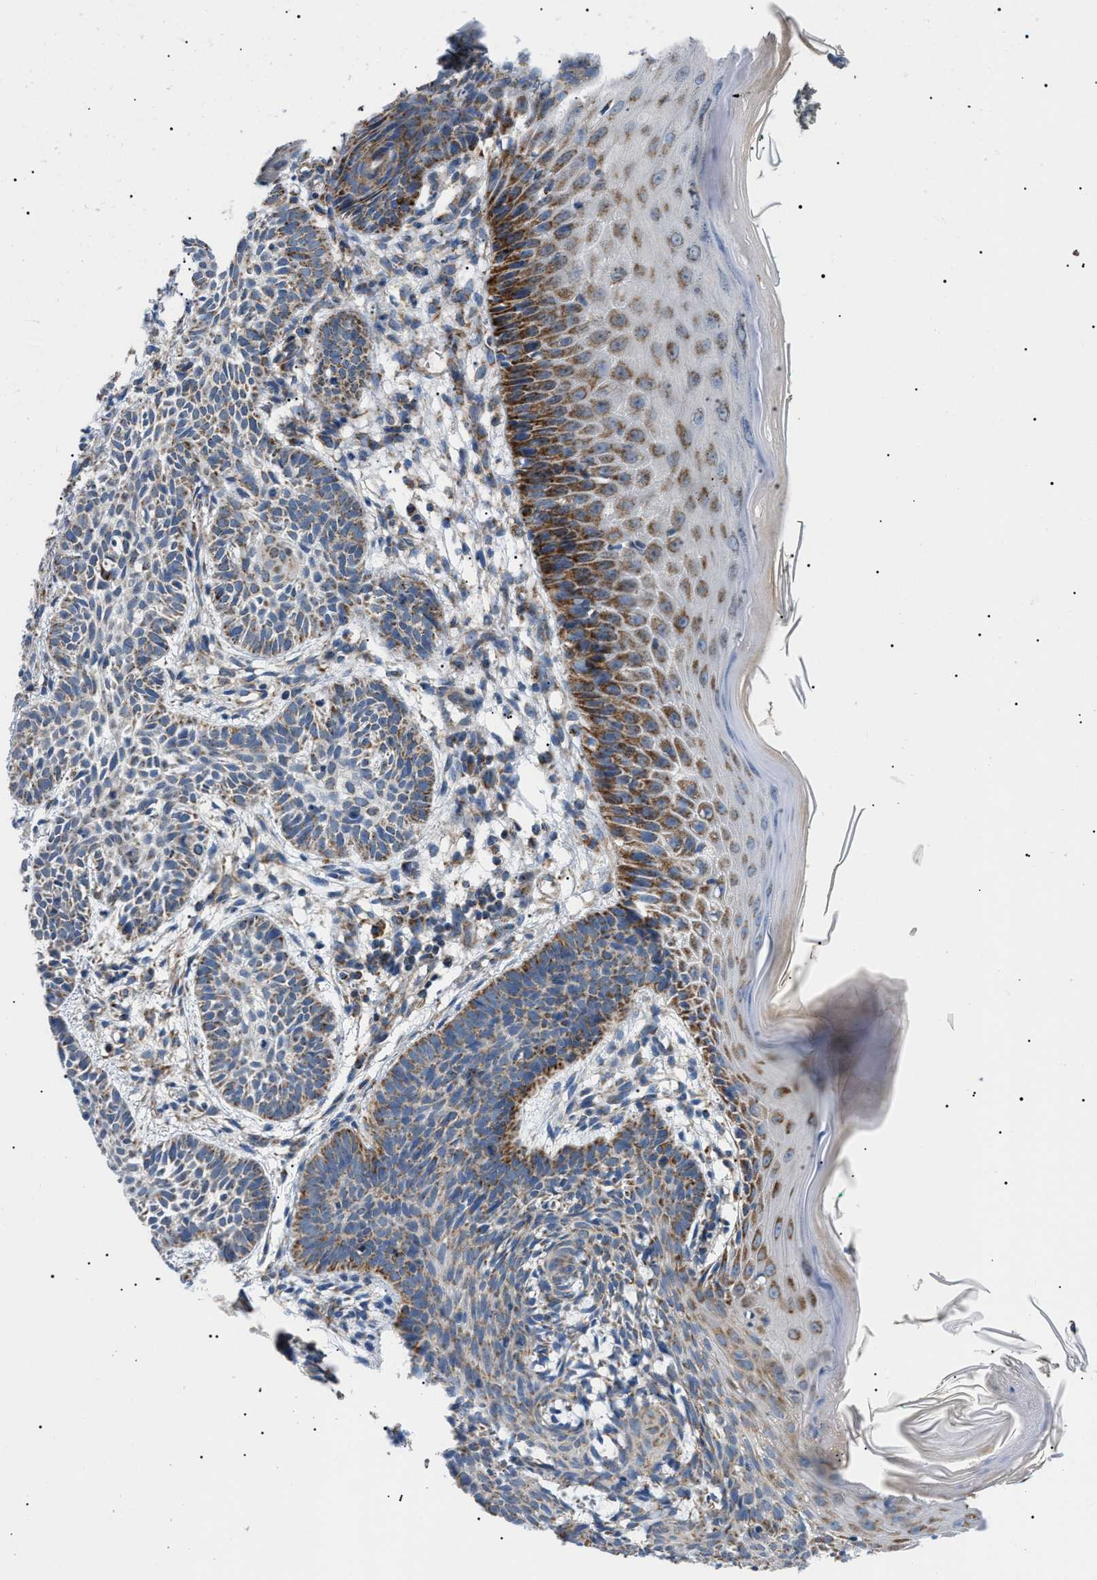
{"staining": {"intensity": "moderate", "quantity": ">75%", "location": "cytoplasmic/membranous"}, "tissue": "skin cancer", "cell_type": "Tumor cells", "image_type": "cancer", "snomed": [{"axis": "morphology", "description": "Basal cell carcinoma"}, {"axis": "topography", "description": "Skin"}], "caption": "A histopathology image showing moderate cytoplasmic/membranous positivity in approximately >75% of tumor cells in skin cancer (basal cell carcinoma), as visualized by brown immunohistochemical staining.", "gene": "TOMM6", "patient": {"sex": "male", "age": 60}}